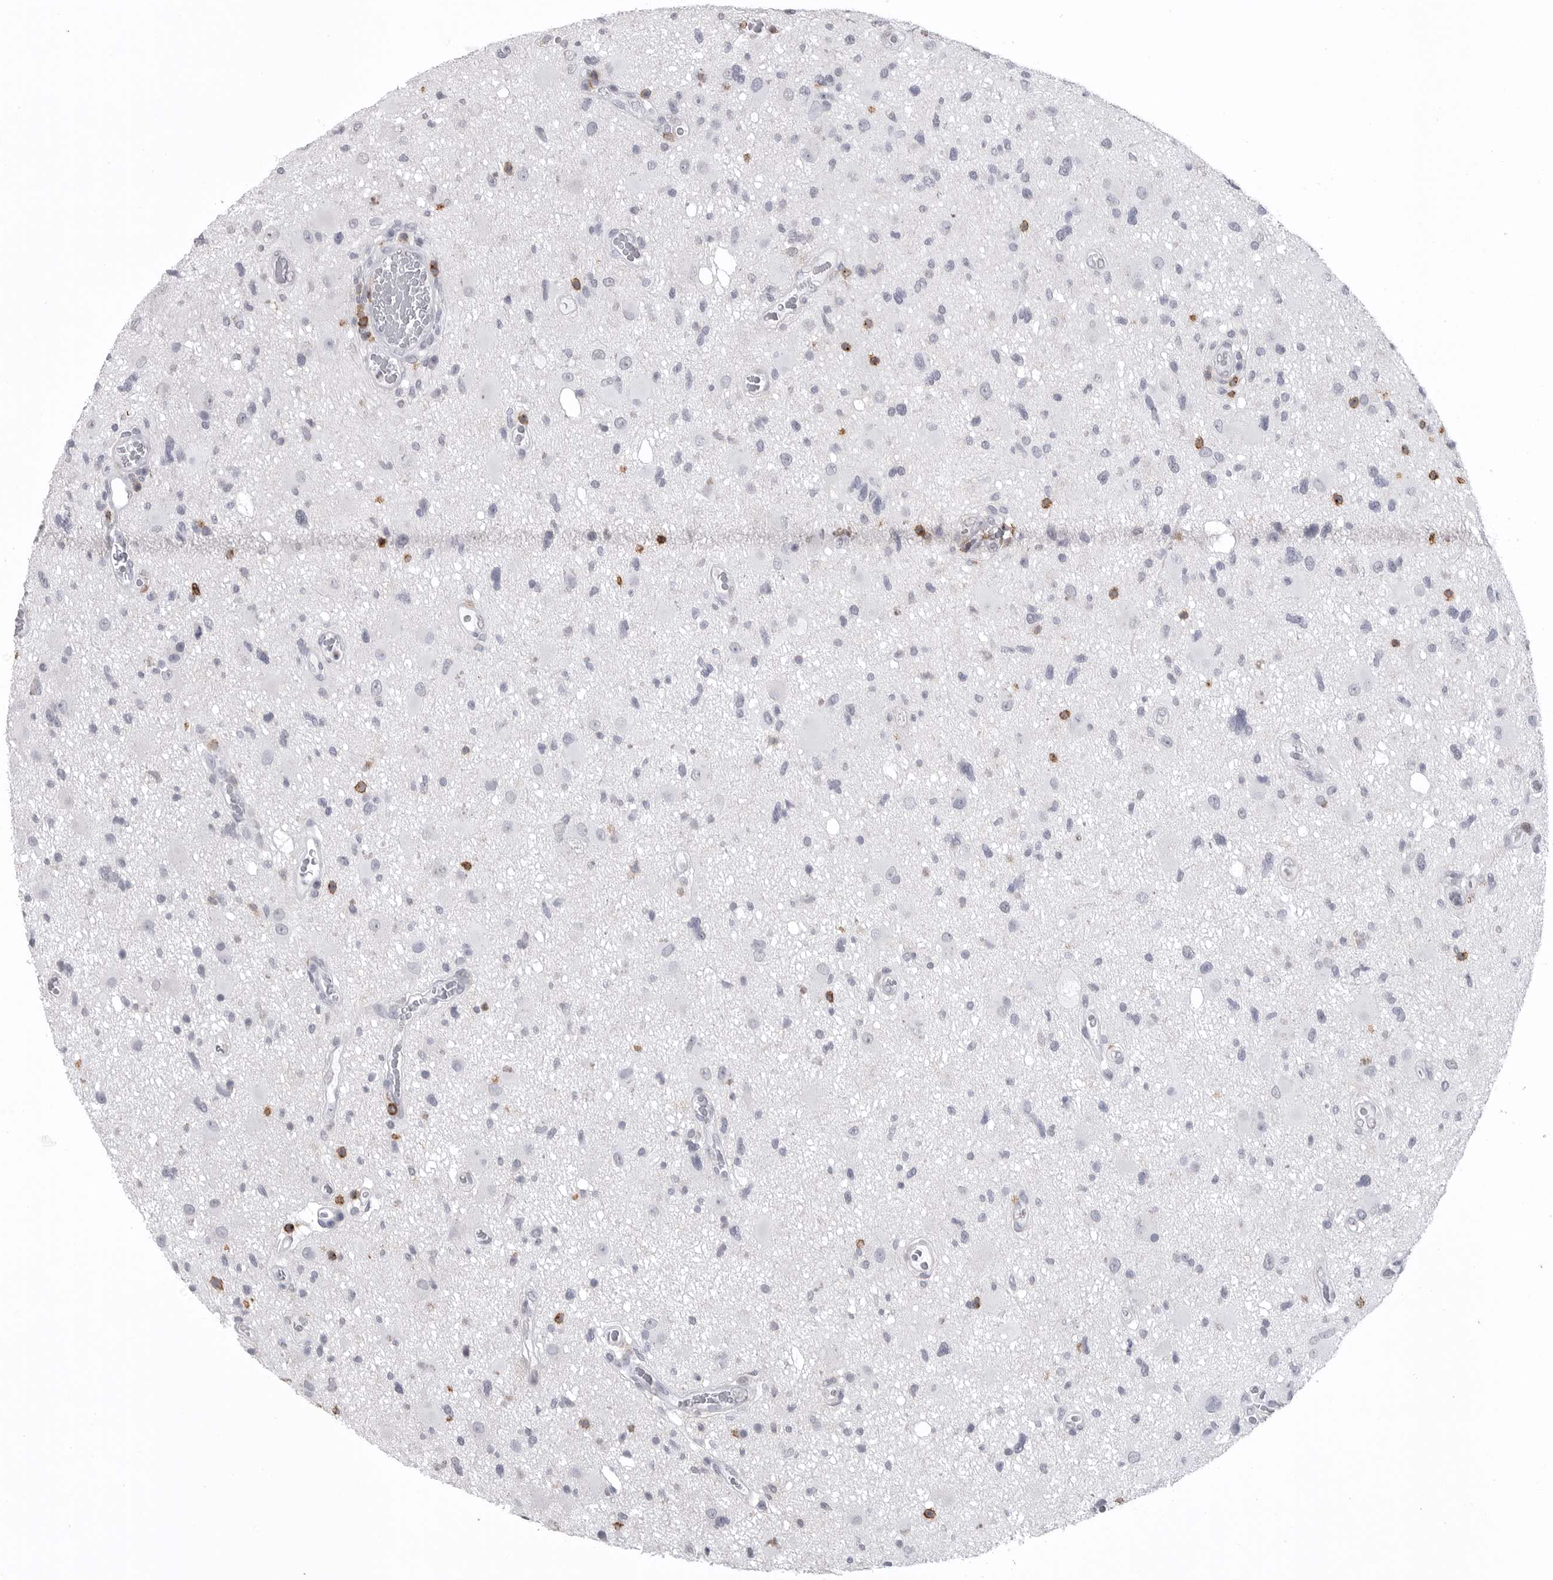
{"staining": {"intensity": "negative", "quantity": "none", "location": "none"}, "tissue": "glioma", "cell_type": "Tumor cells", "image_type": "cancer", "snomed": [{"axis": "morphology", "description": "Glioma, malignant, High grade"}, {"axis": "topography", "description": "Brain"}], "caption": "Tumor cells show no significant positivity in glioma.", "gene": "ITGAL", "patient": {"sex": "male", "age": 33}}